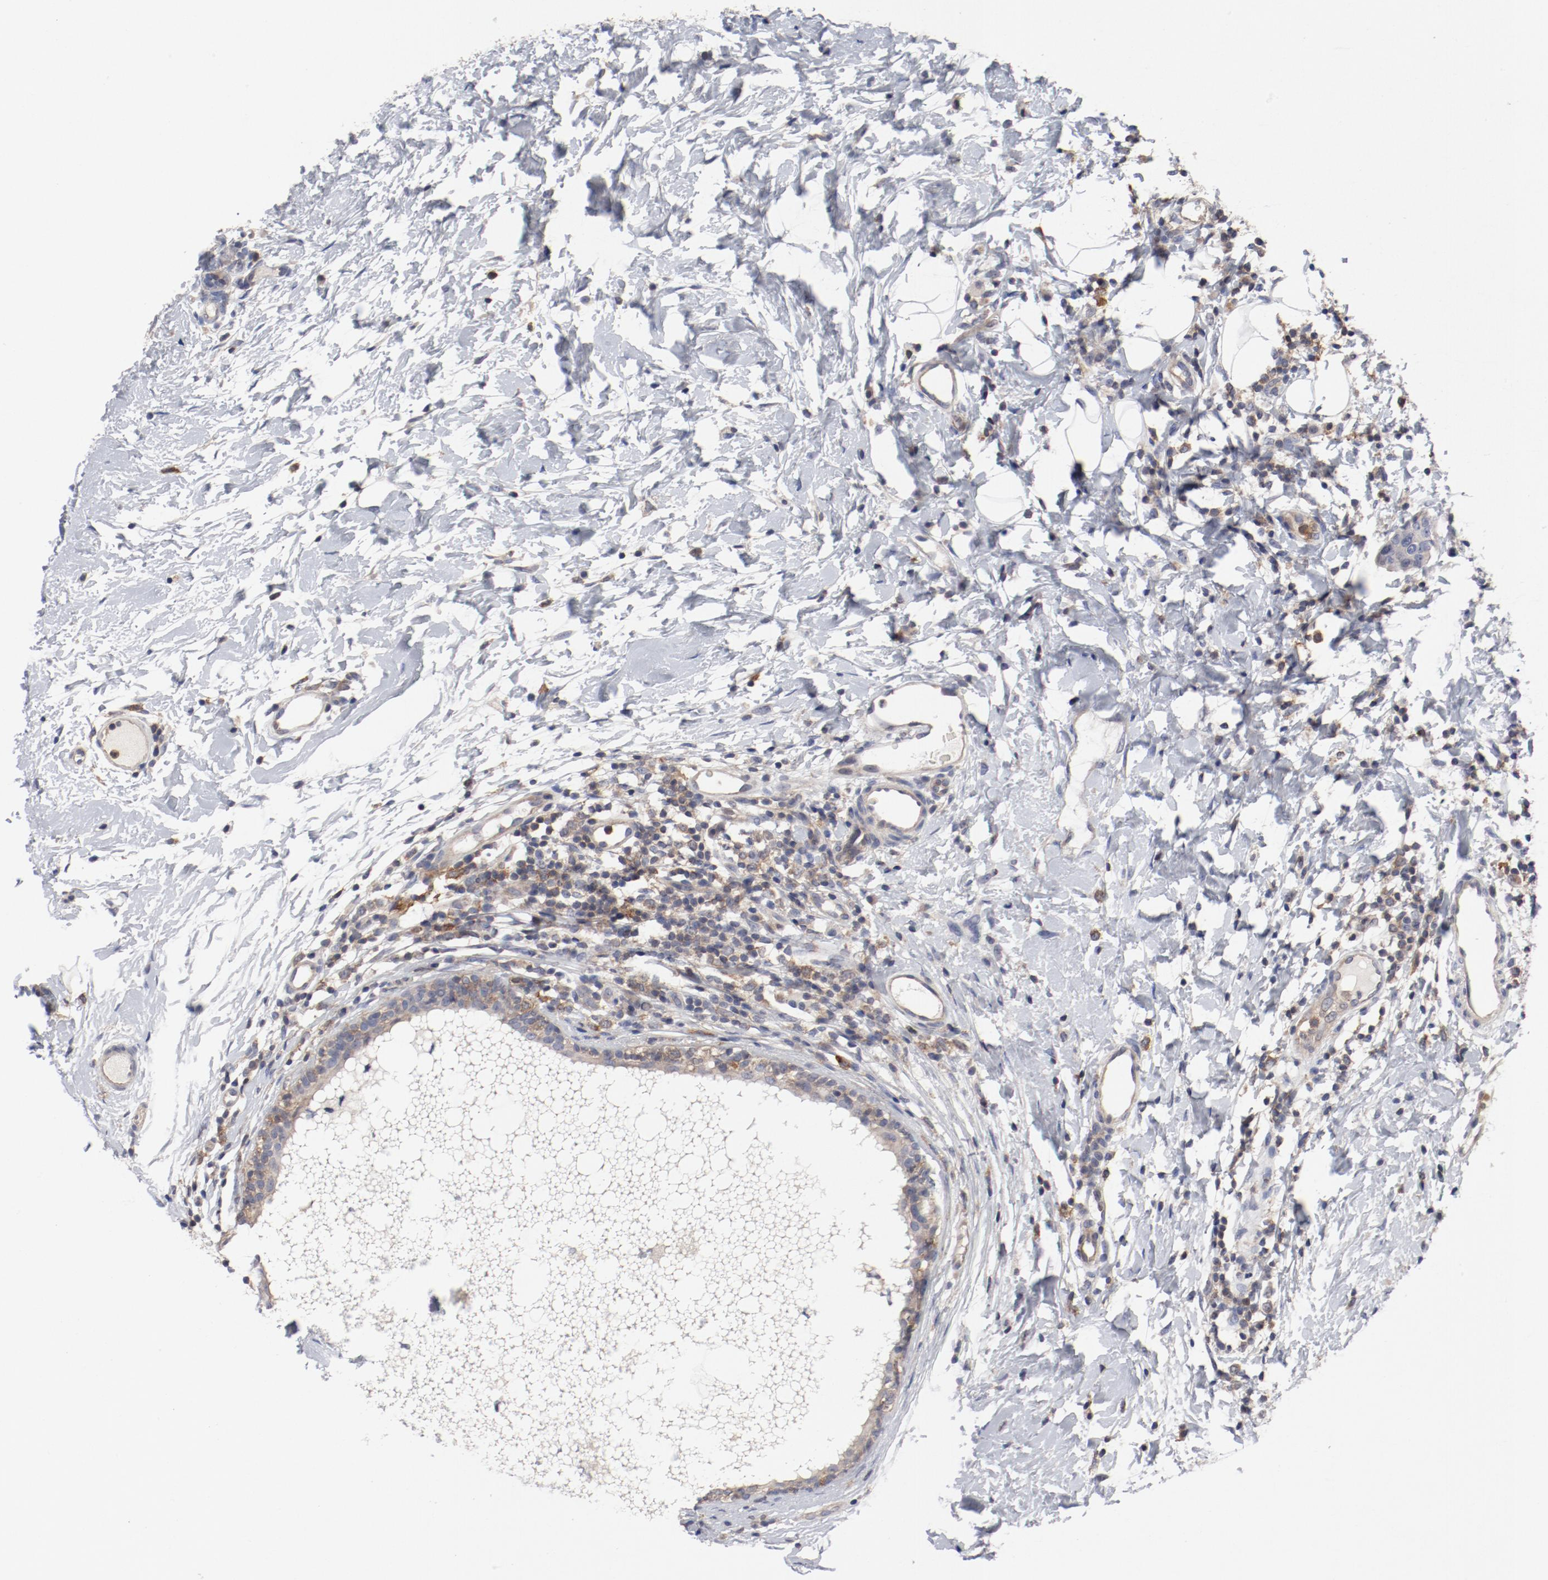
{"staining": {"intensity": "weak", "quantity": "25%-75%", "location": "cytoplasmic/membranous"}, "tissue": "breast cancer", "cell_type": "Tumor cells", "image_type": "cancer", "snomed": [{"axis": "morphology", "description": "Duct carcinoma"}, {"axis": "topography", "description": "Breast"}], "caption": "A brown stain labels weak cytoplasmic/membranous positivity of a protein in human breast cancer tumor cells.", "gene": "CBL", "patient": {"sex": "female", "age": 40}}